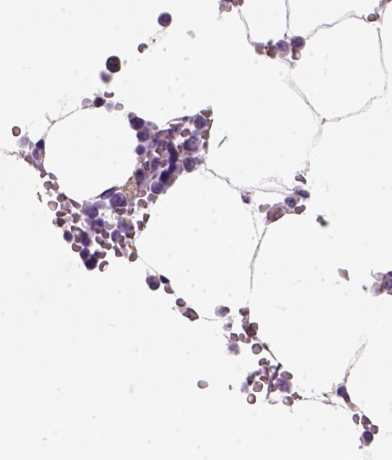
{"staining": {"intensity": "negative", "quantity": "none", "location": "none"}, "tissue": "bone marrow", "cell_type": "Hematopoietic cells", "image_type": "normal", "snomed": [{"axis": "morphology", "description": "Normal tissue, NOS"}, {"axis": "topography", "description": "Bone marrow"}], "caption": "IHC histopathology image of benign bone marrow stained for a protein (brown), which displays no positivity in hematopoietic cells. (DAB (3,3'-diaminobenzidine) immunohistochemistry (IHC) with hematoxylin counter stain).", "gene": "CHODL", "patient": {"sex": "female", "age": 52}}